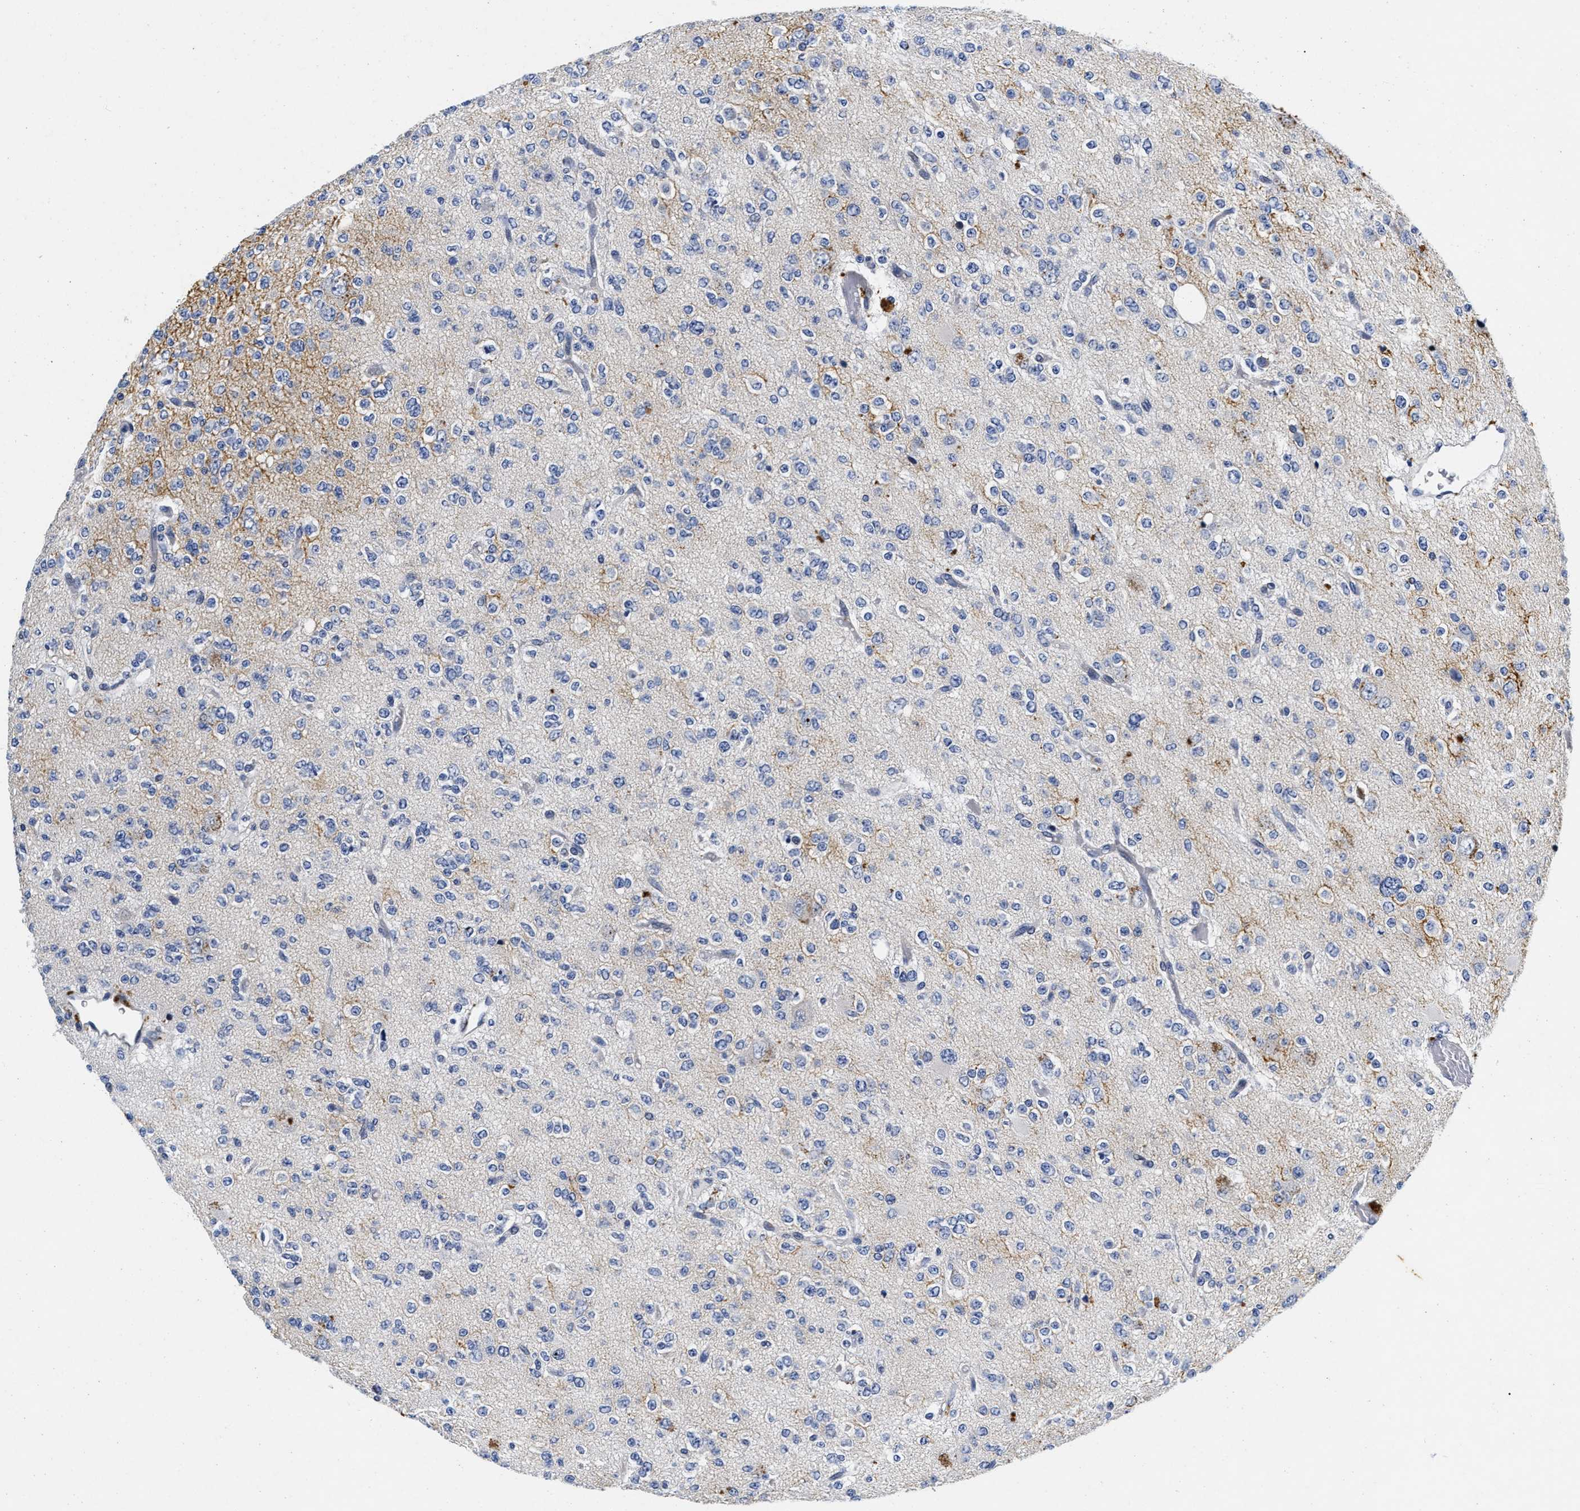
{"staining": {"intensity": "negative", "quantity": "none", "location": "none"}, "tissue": "glioma", "cell_type": "Tumor cells", "image_type": "cancer", "snomed": [{"axis": "morphology", "description": "Glioma, malignant, Low grade"}, {"axis": "topography", "description": "Brain"}], "caption": "A histopathology image of human glioma is negative for staining in tumor cells.", "gene": "LAD1", "patient": {"sex": "male", "age": 38}}